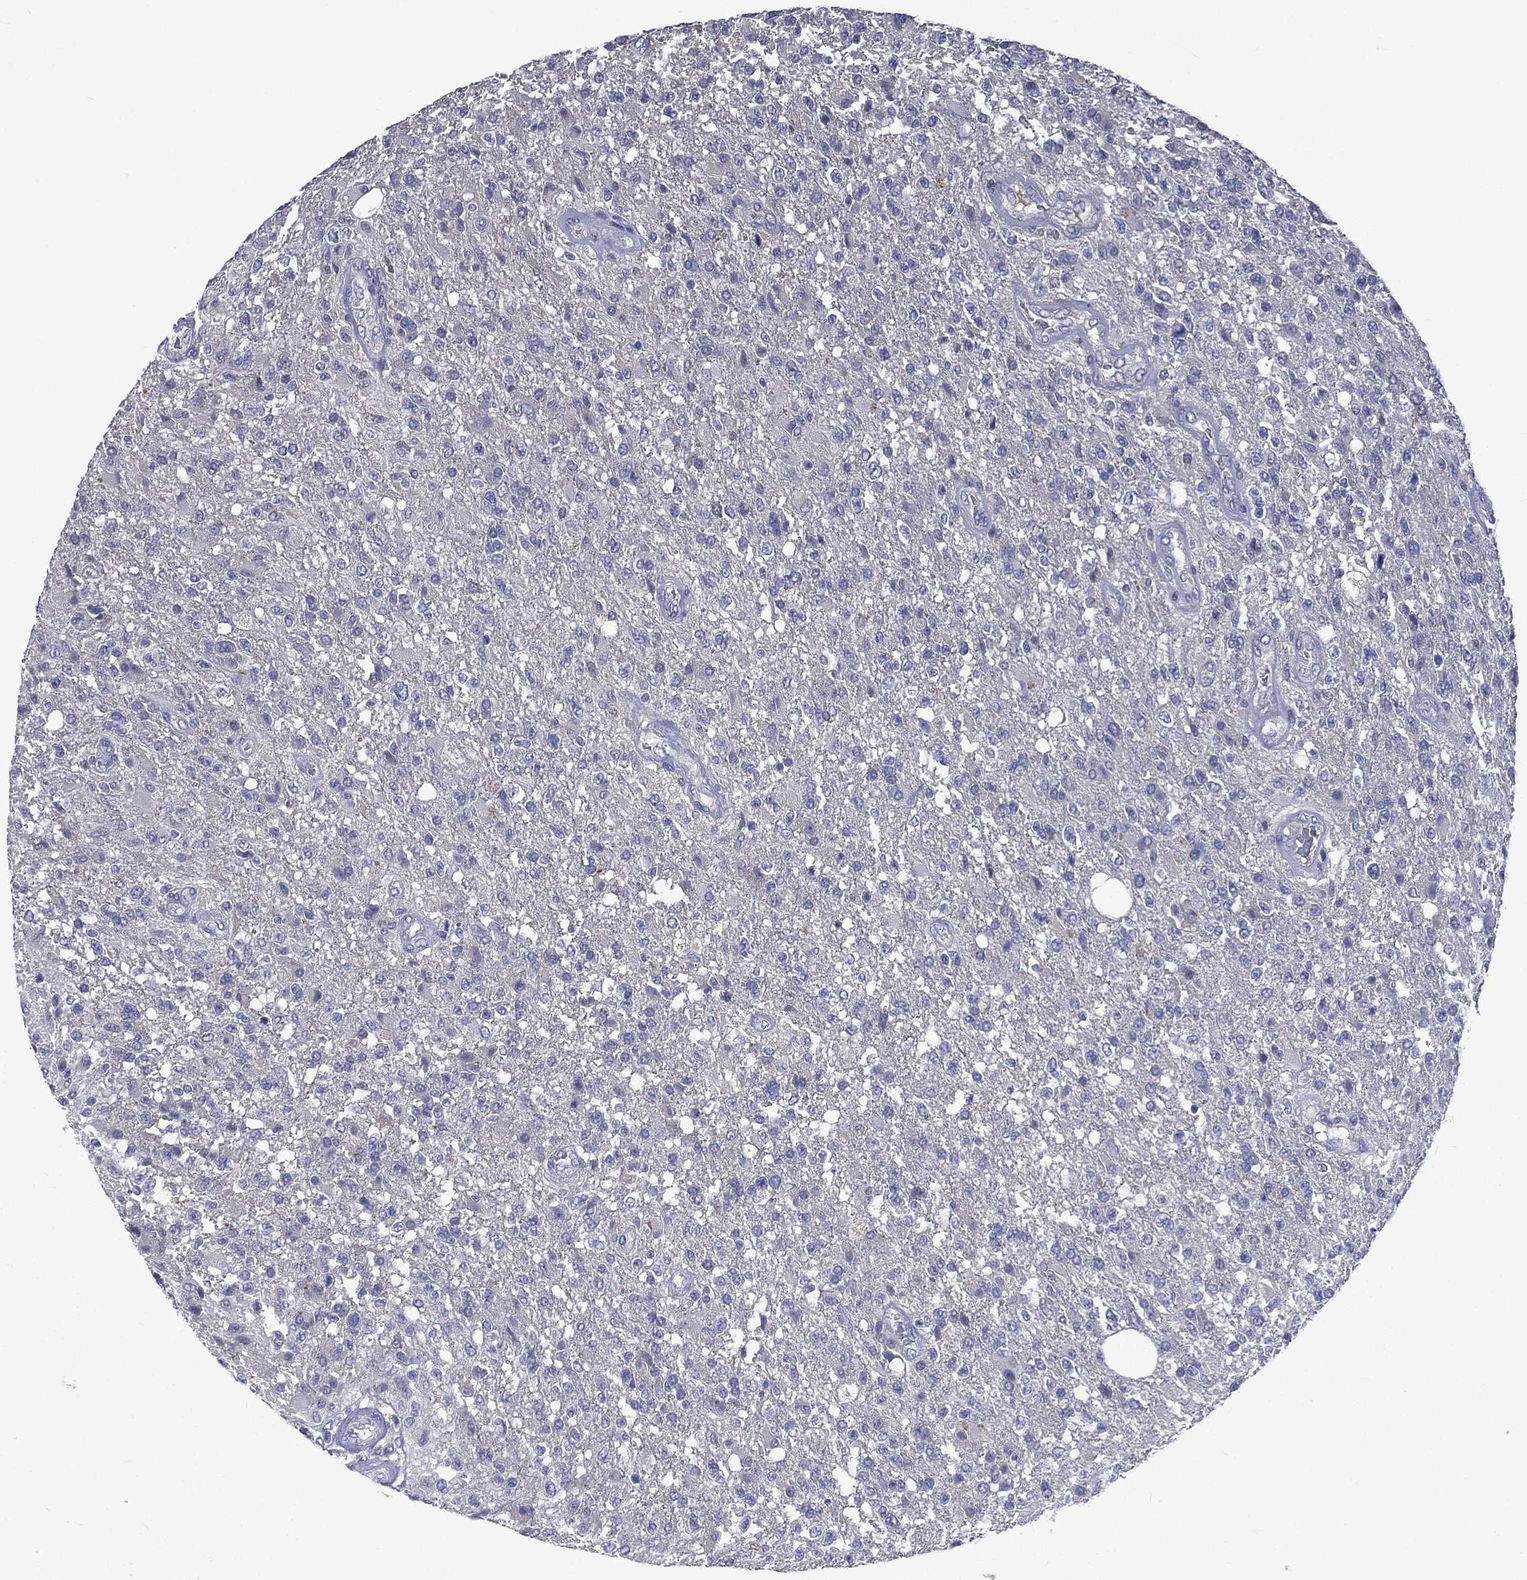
{"staining": {"intensity": "negative", "quantity": "none", "location": "none"}, "tissue": "glioma", "cell_type": "Tumor cells", "image_type": "cancer", "snomed": [{"axis": "morphology", "description": "Glioma, malignant, High grade"}, {"axis": "topography", "description": "Brain"}], "caption": "DAB immunohistochemical staining of human malignant glioma (high-grade) displays no significant positivity in tumor cells.", "gene": "CA12", "patient": {"sex": "male", "age": 56}}